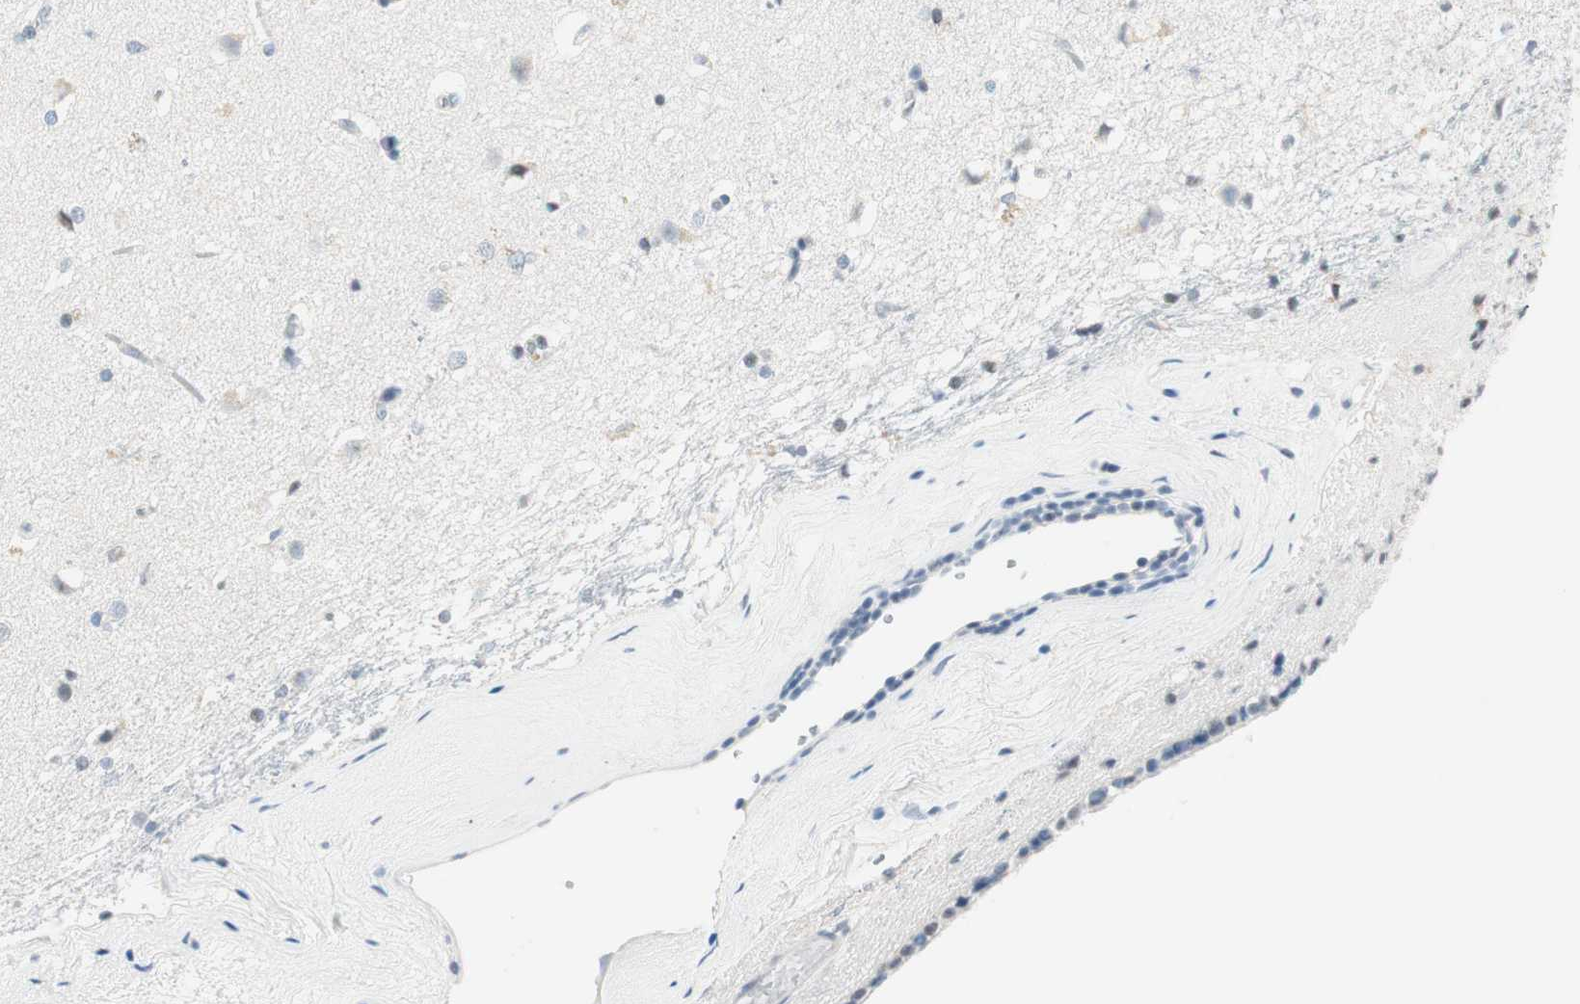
{"staining": {"intensity": "negative", "quantity": "none", "location": "none"}, "tissue": "caudate", "cell_type": "Glial cells", "image_type": "normal", "snomed": [{"axis": "morphology", "description": "Normal tissue, NOS"}, {"axis": "topography", "description": "Lateral ventricle wall"}], "caption": "There is no significant staining in glial cells of caudate. (DAB immunohistochemistry visualized using brightfield microscopy, high magnification).", "gene": "HOXB13", "patient": {"sex": "female", "age": 19}}